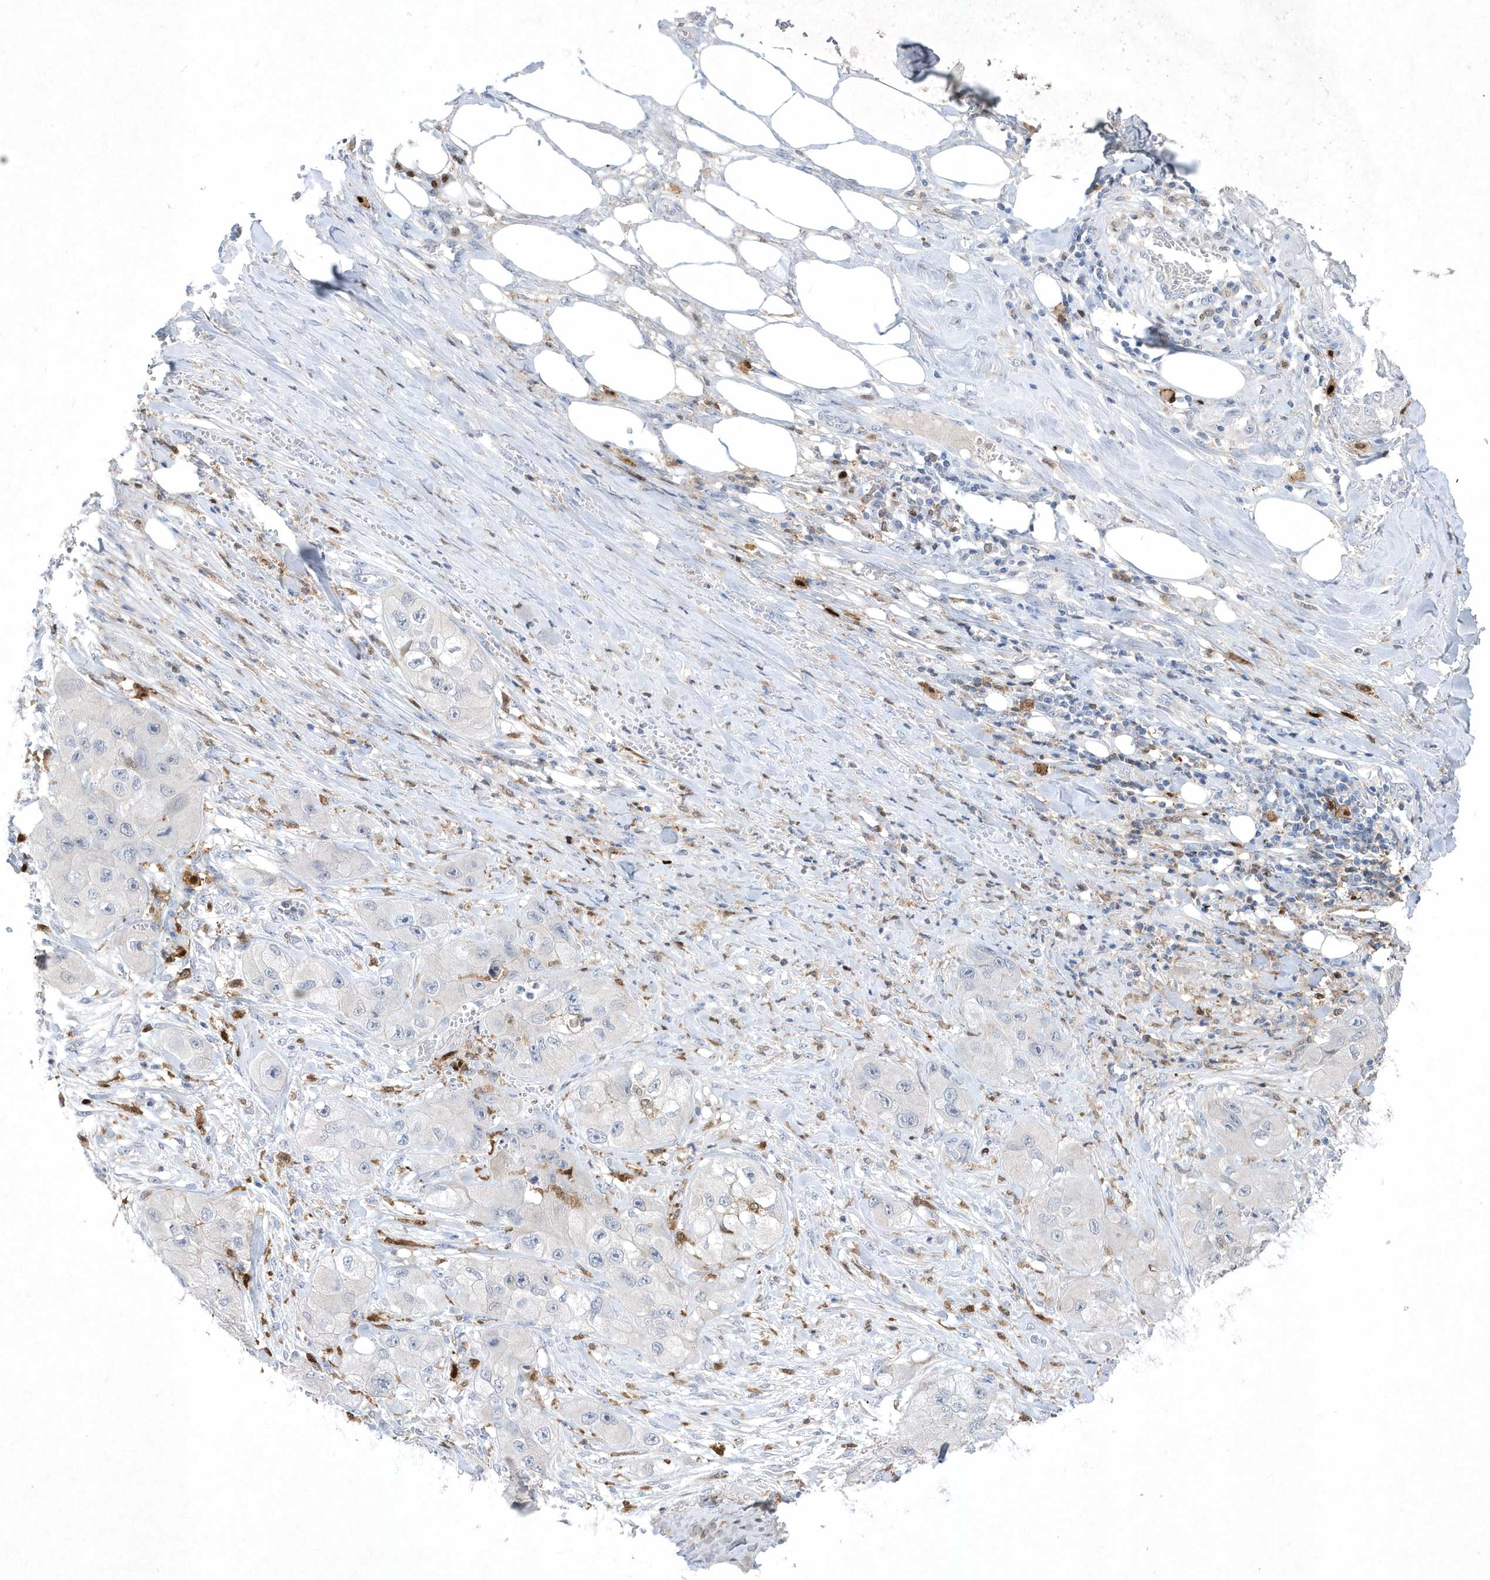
{"staining": {"intensity": "negative", "quantity": "none", "location": "none"}, "tissue": "skin cancer", "cell_type": "Tumor cells", "image_type": "cancer", "snomed": [{"axis": "morphology", "description": "Squamous cell carcinoma, NOS"}, {"axis": "topography", "description": "Skin"}, {"axis": "topography", "description": "Subcutis"}], "caption": "The micrograph reveals no significant positivity in tumor cells of skin cancer. (Stains: DAB immunohistochemistry with hematoxylin counter stain, Microscopy: brightfield microscopy at high magnification).", "gene": "BHLHA15", "patient": {"sex": "male", "age": 73}}